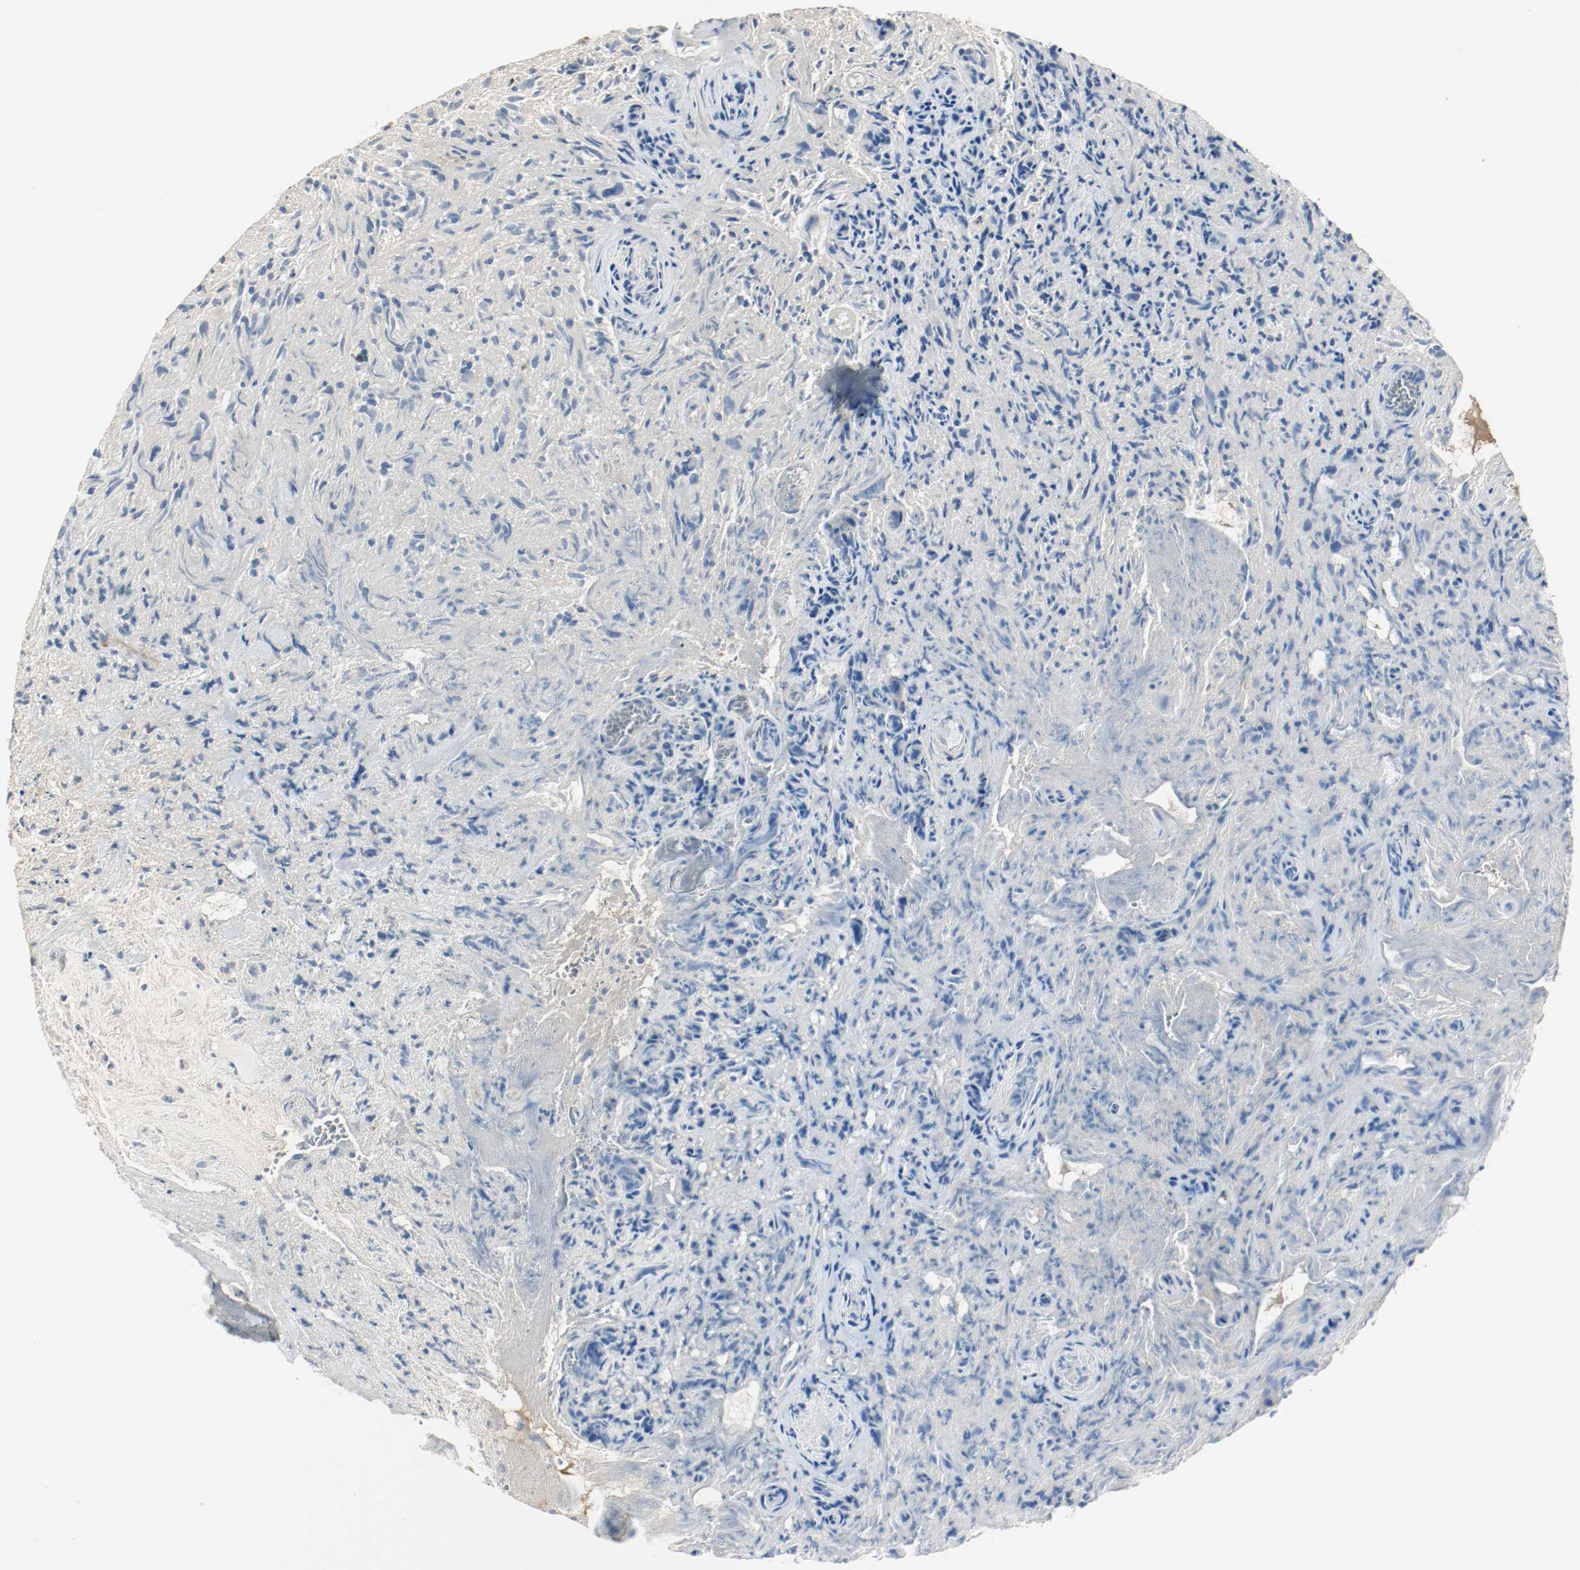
{"staining": {"intensity": "negative", "quantity": "none", "location": "none"}, "tissue": "glioma", "cell_type": "Tumor cells", "image_type": "cancer", "snomed": [{"axis": "morphology", "description": "Normal tissue, NOS"}, {"axis": "morphology", "description": "Glioma, malignant, High grade"}, {"axis": "topography", "description": "Cerebral cortex"}], "caption": "The image shows no staining of tumor cells in high-grade glioma (malignant).", "gene": "MELTF", "patient": {"sex": "male", "age": 75}}